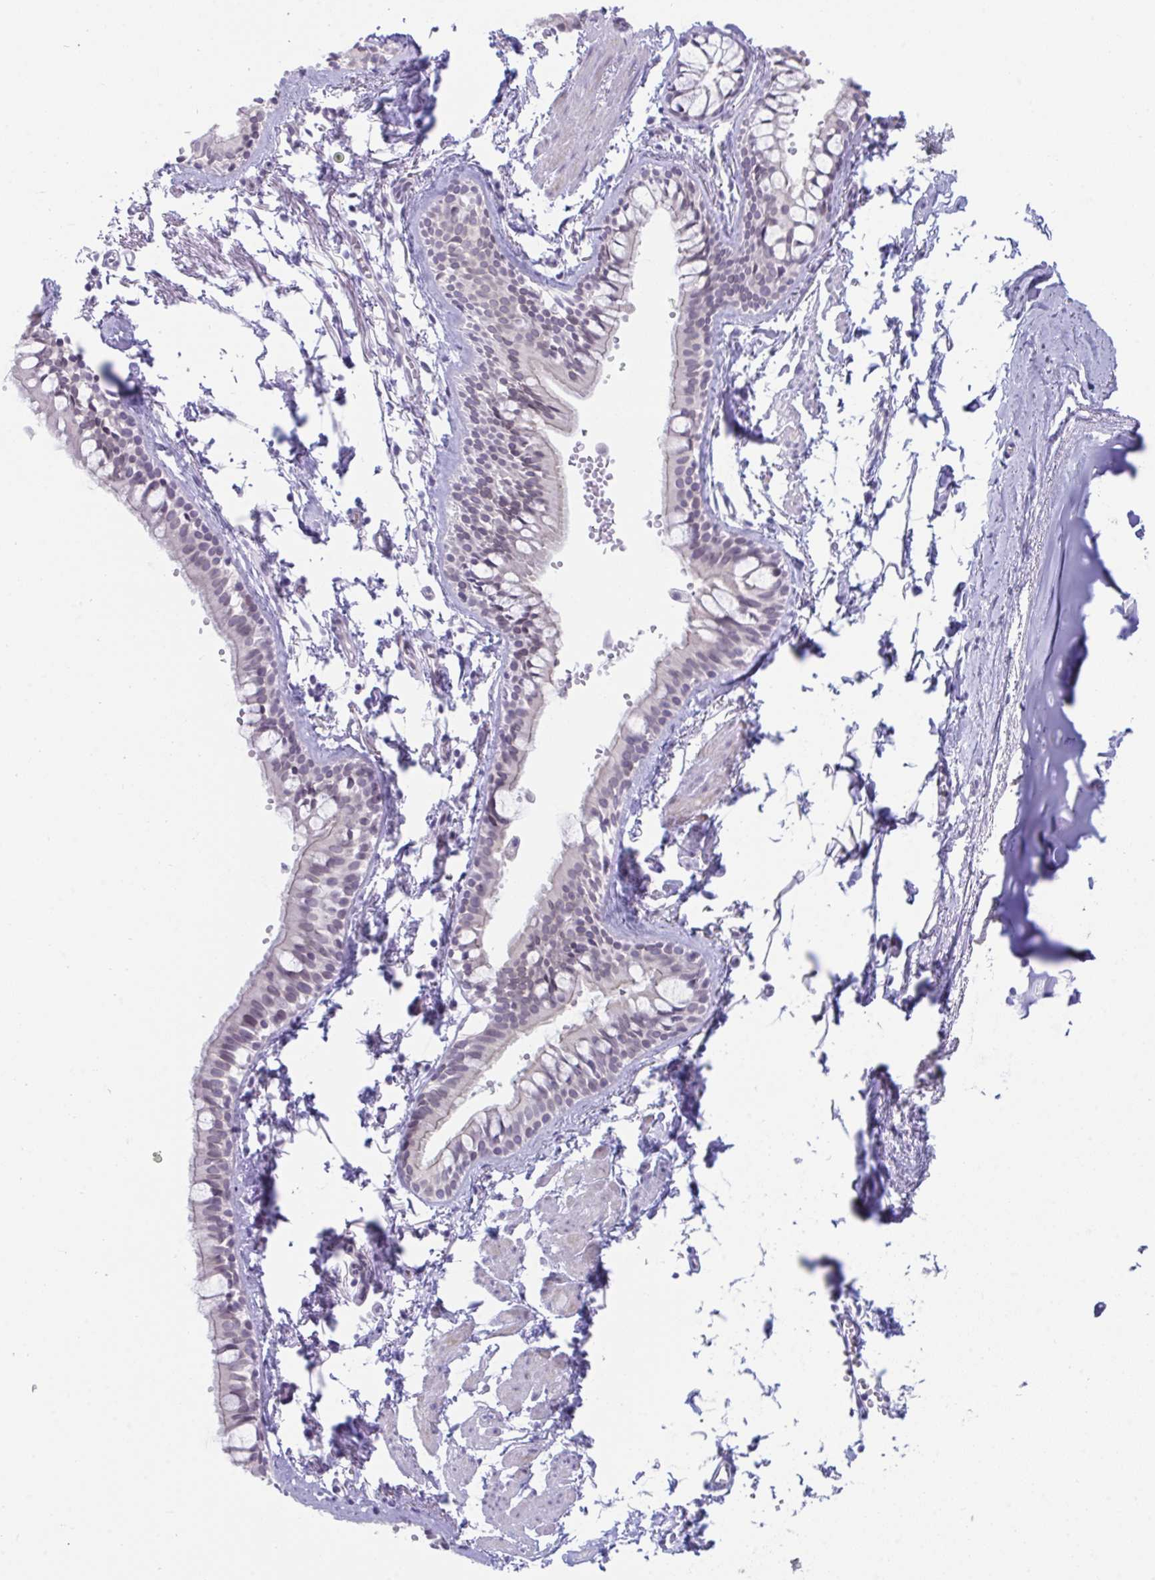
{"staining": {"intensity": "weak", "quantity": "25%-75%", "location": "nuclear"}, "tissue": "bronchus", "cell_type": "Respiratory epithelial cells", "image_type": "normal", "snomed": [{"axis": "morphology", "description": "Normal tissue, NOS"}, {"axis": "topography", "description": "Cartilage tissue"}, {"axis": "topography", "description": "Bronchus"}, {"axis": "topography", "description": "Peripheral nerve tissue"}], "caption": "IHC of unremarkable bronchus shows low levels of weak nuclear positivity in about 25%-75% of respiratory epithelial cells. The staining is performed using DAB brown chromogen to label protein expression. The nuclei are counter-stained blue using hematoxylin.", "gene": "BMAL2", "patient": {"sex": "female", "age": 59}}